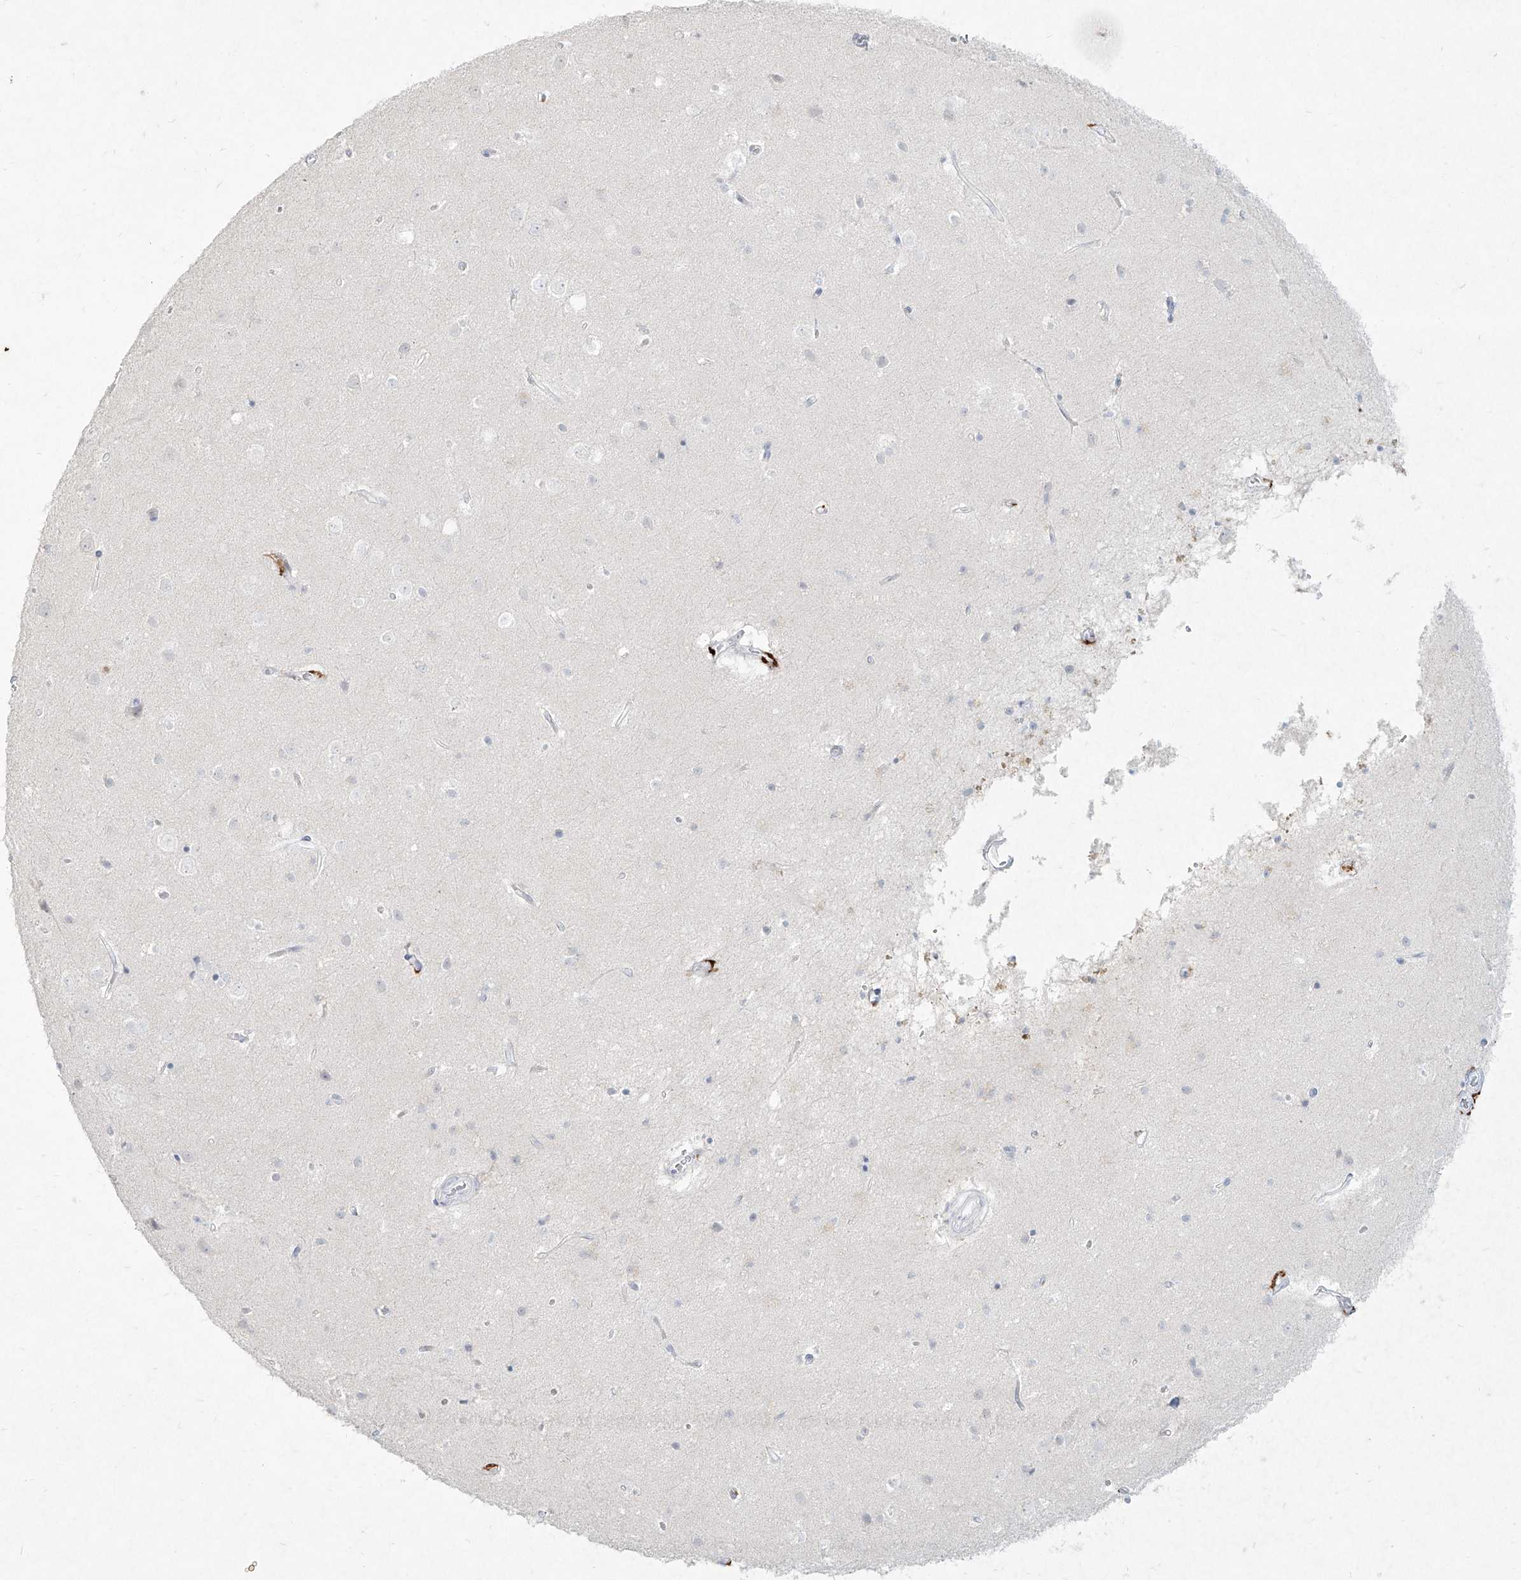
{"staining": {"intensity": "negative", "quantity": "none", "location": "none"}, "tissue": "cerebral cortex", "cell_type": "Endothelial cells", "image_type": "normal", "snomed": [{"axis": "morphology", "description": "Normal tissue, NOS"}, {"axis": "topography", "description": "Cerebral cortex"}], "caption": "Endothelial cells are negative for protein expression in unremarkable human cerebral cortex. (DAB immunohistochemistry, high magnification).", "gene": "CD209", "patient": {"sex": "male", "age": 54}}